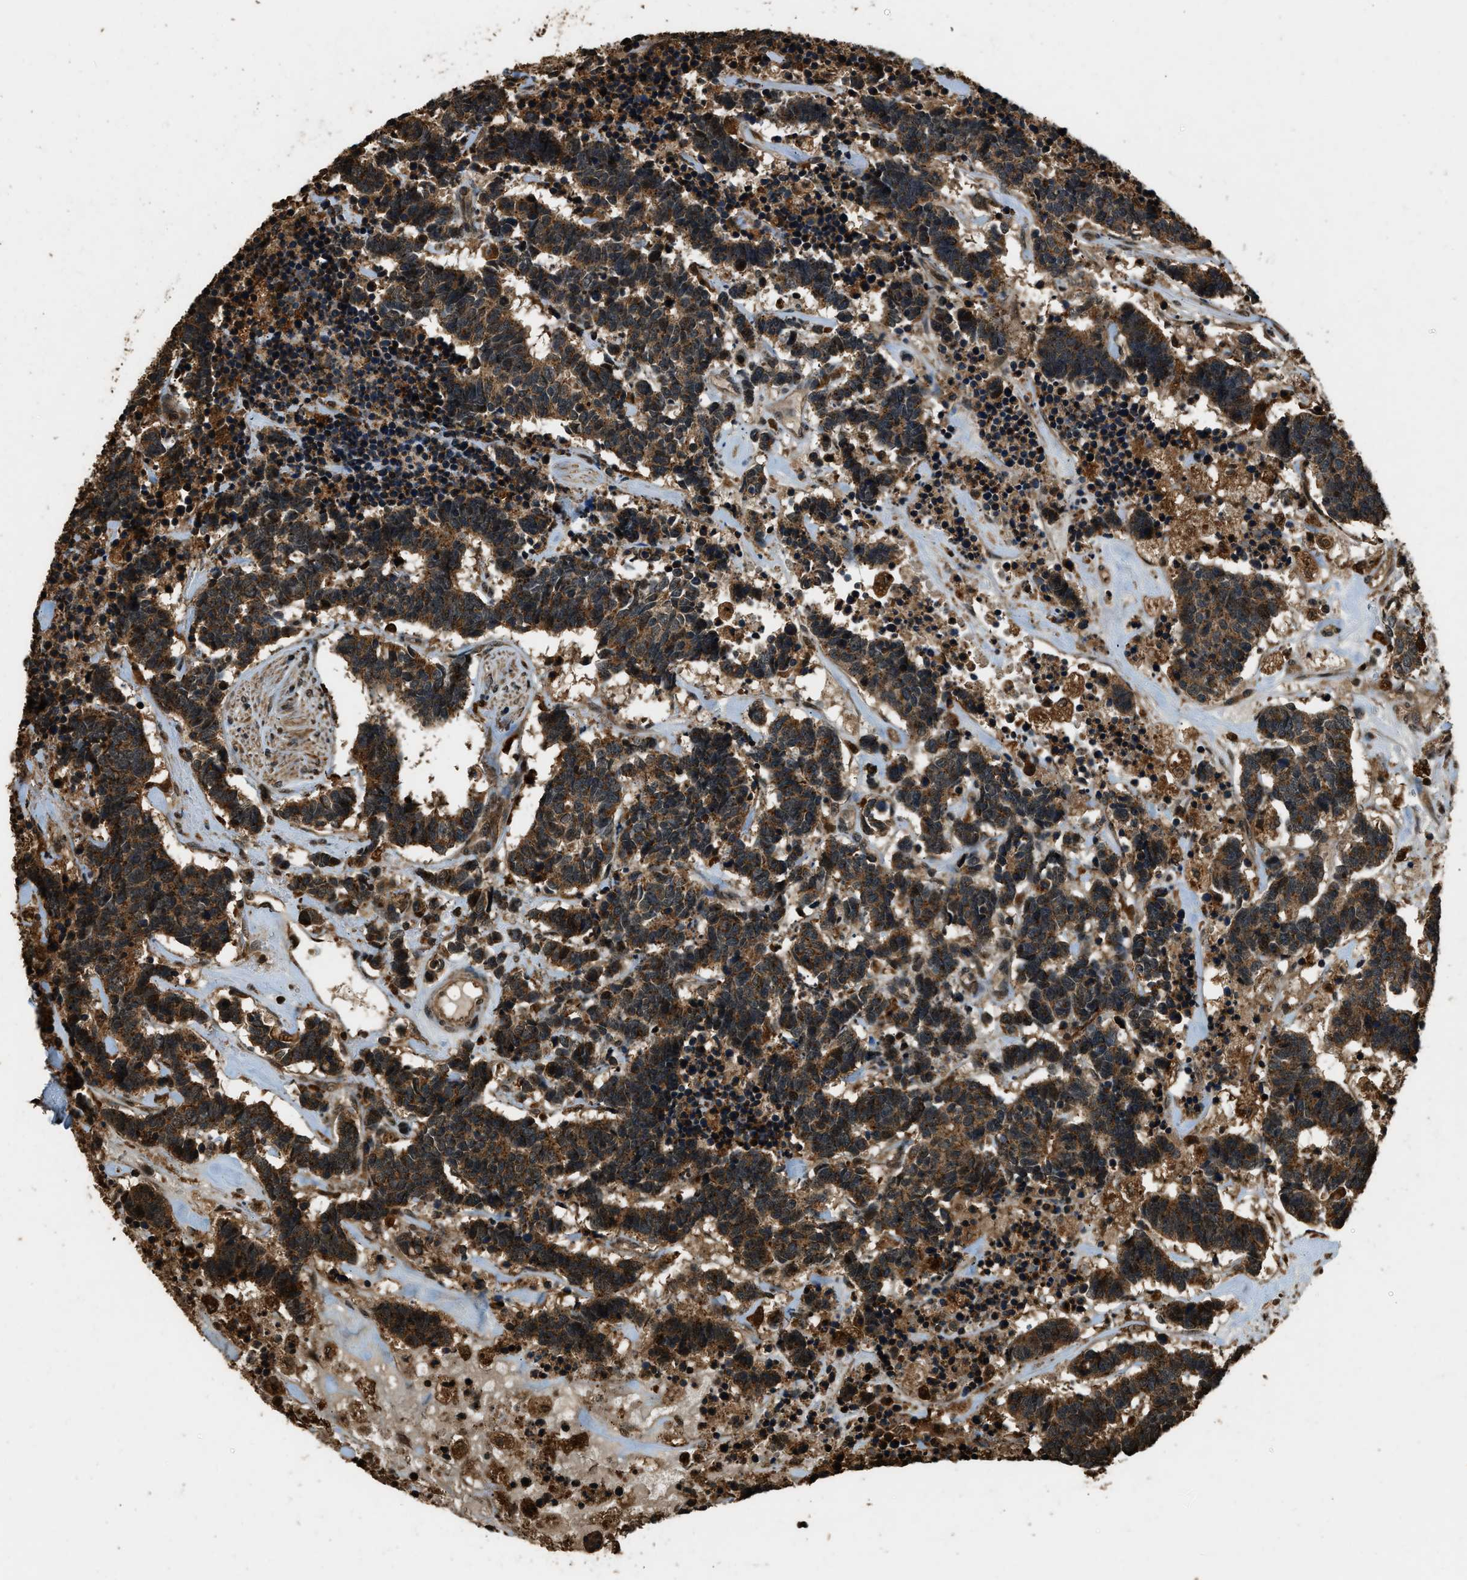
{"staining": {"intensity": "moderate", "quantity": ">75%", "location": "cytoplasmic/membranous"}, "tissue": "carcinoid", "cell_type": "Tumor cells", "image_type": "cancer", "snomed": [{"axis": "morphology", "description": "Carcinoma, NOS"}, {"axis": "morphology", "description": "Carcinoid, malignant, NOS"}, {"axis": "topography", "description": "Urinary bladder"}], "caption": "Human carcinoid stained for a protein (brown) demonstrates moderate cytoplasmic/membranous positive positivity in approximately >75% of tumor cells.", "gene": "RAP2A", "patient": {"sex": "male", "age": 57}}